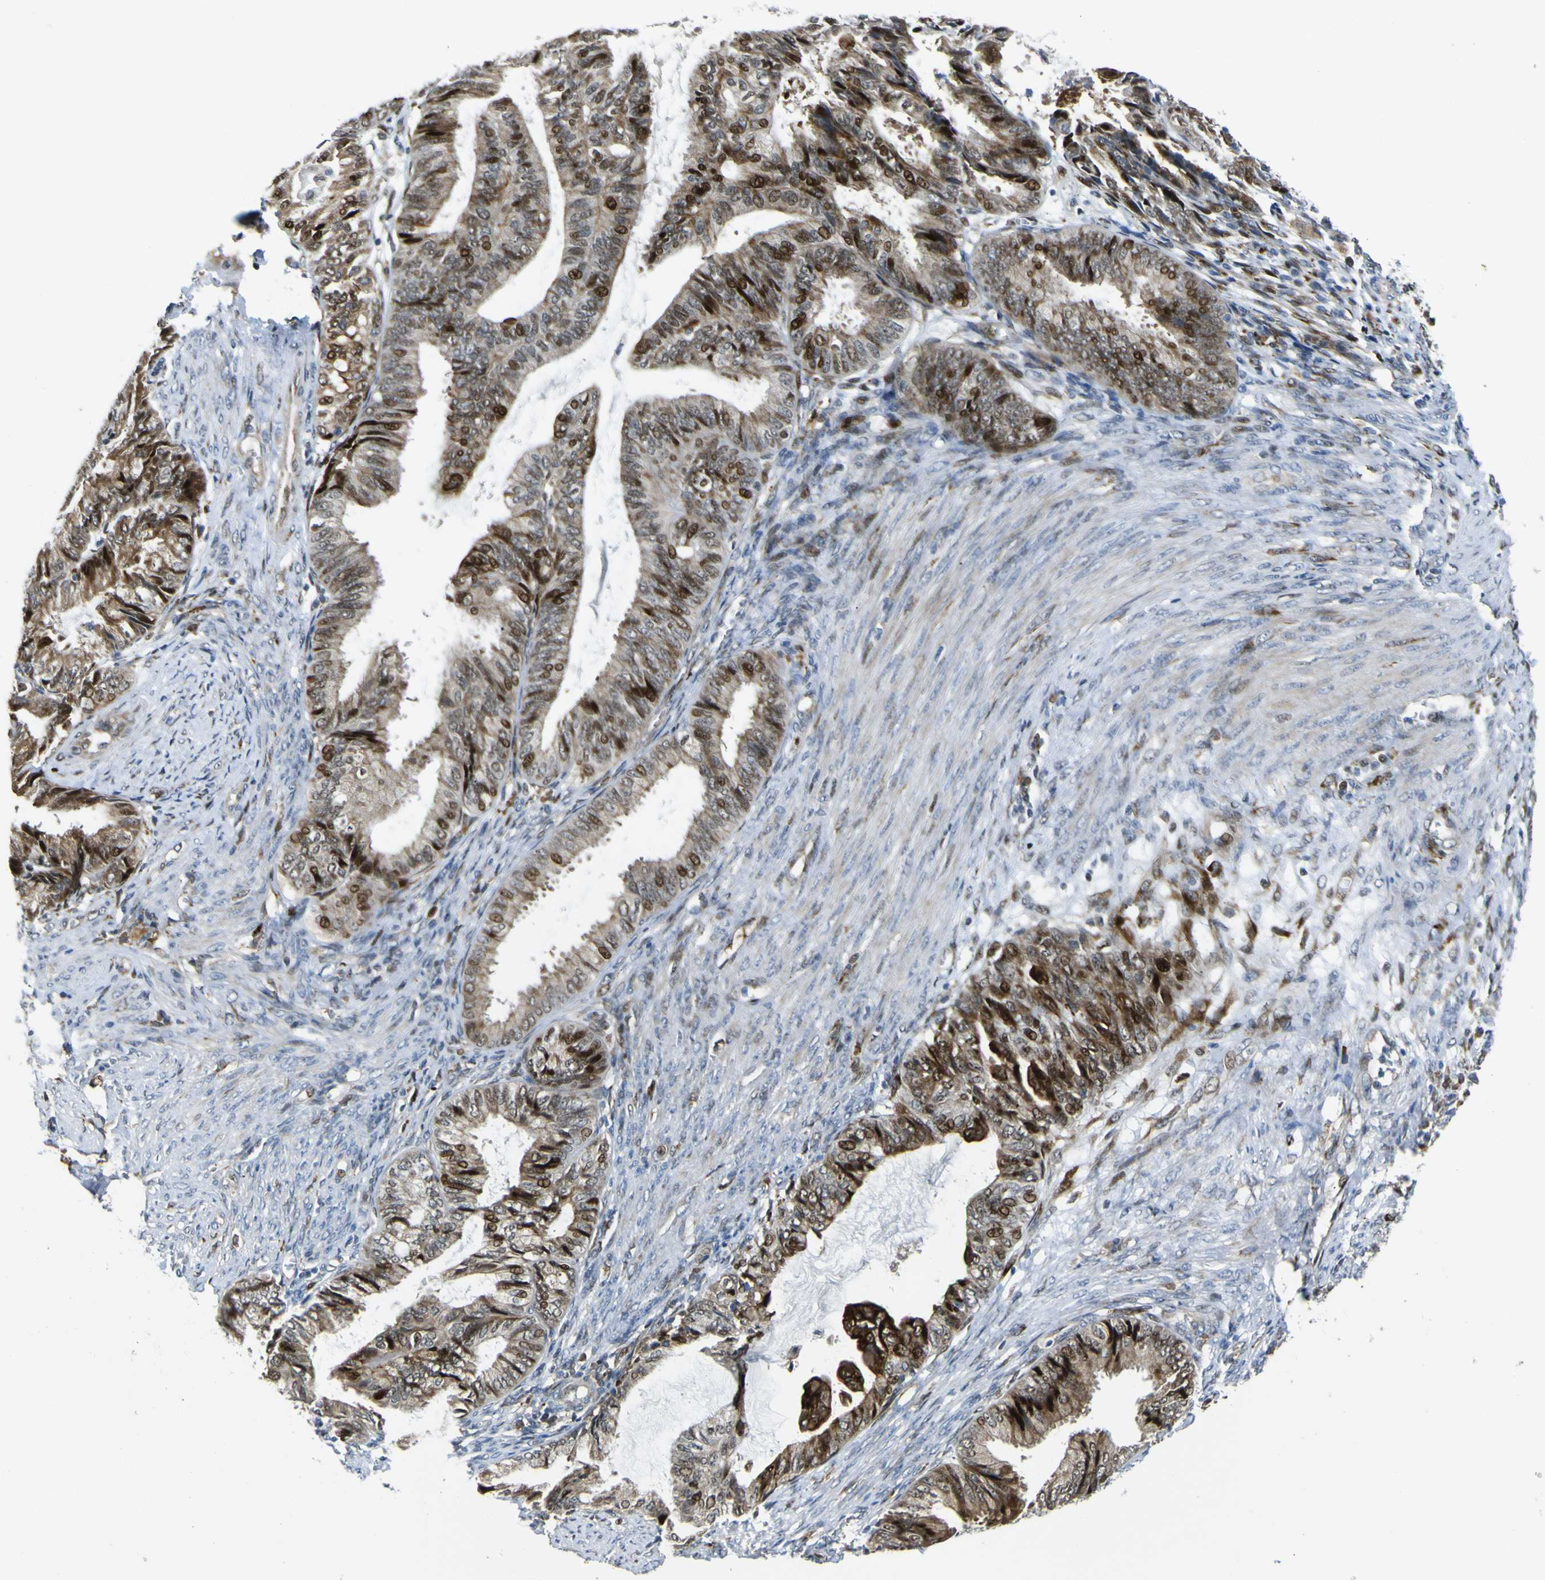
{"staining": {"intensity": "strong", "quantity": ">75%", "location": "cytoplasmic/membranous,nuclear"}, "tissue": "endometrial cancer", "cell_type": "Tumor cells", "image_type": "cancer", "snomed": [{"axis": "morphology", "description": "Adenocarcinoma, NOS"}, {"axis": "topography", "description": "Endometrium"}], "caption": "Immunohistochemistry (IHC) image of neoplastic tissue: endometrial adenocarcinoma stained using IHC displays high levels of strong protein expression localized specifically in the cytoplasmic/membranous and nuclear of tumor cells, appearing as a cytoplasmic/membranous and nuclear brown color.", "gene": "LBHD1", "patient": {"sex": "female", "age": 86}}